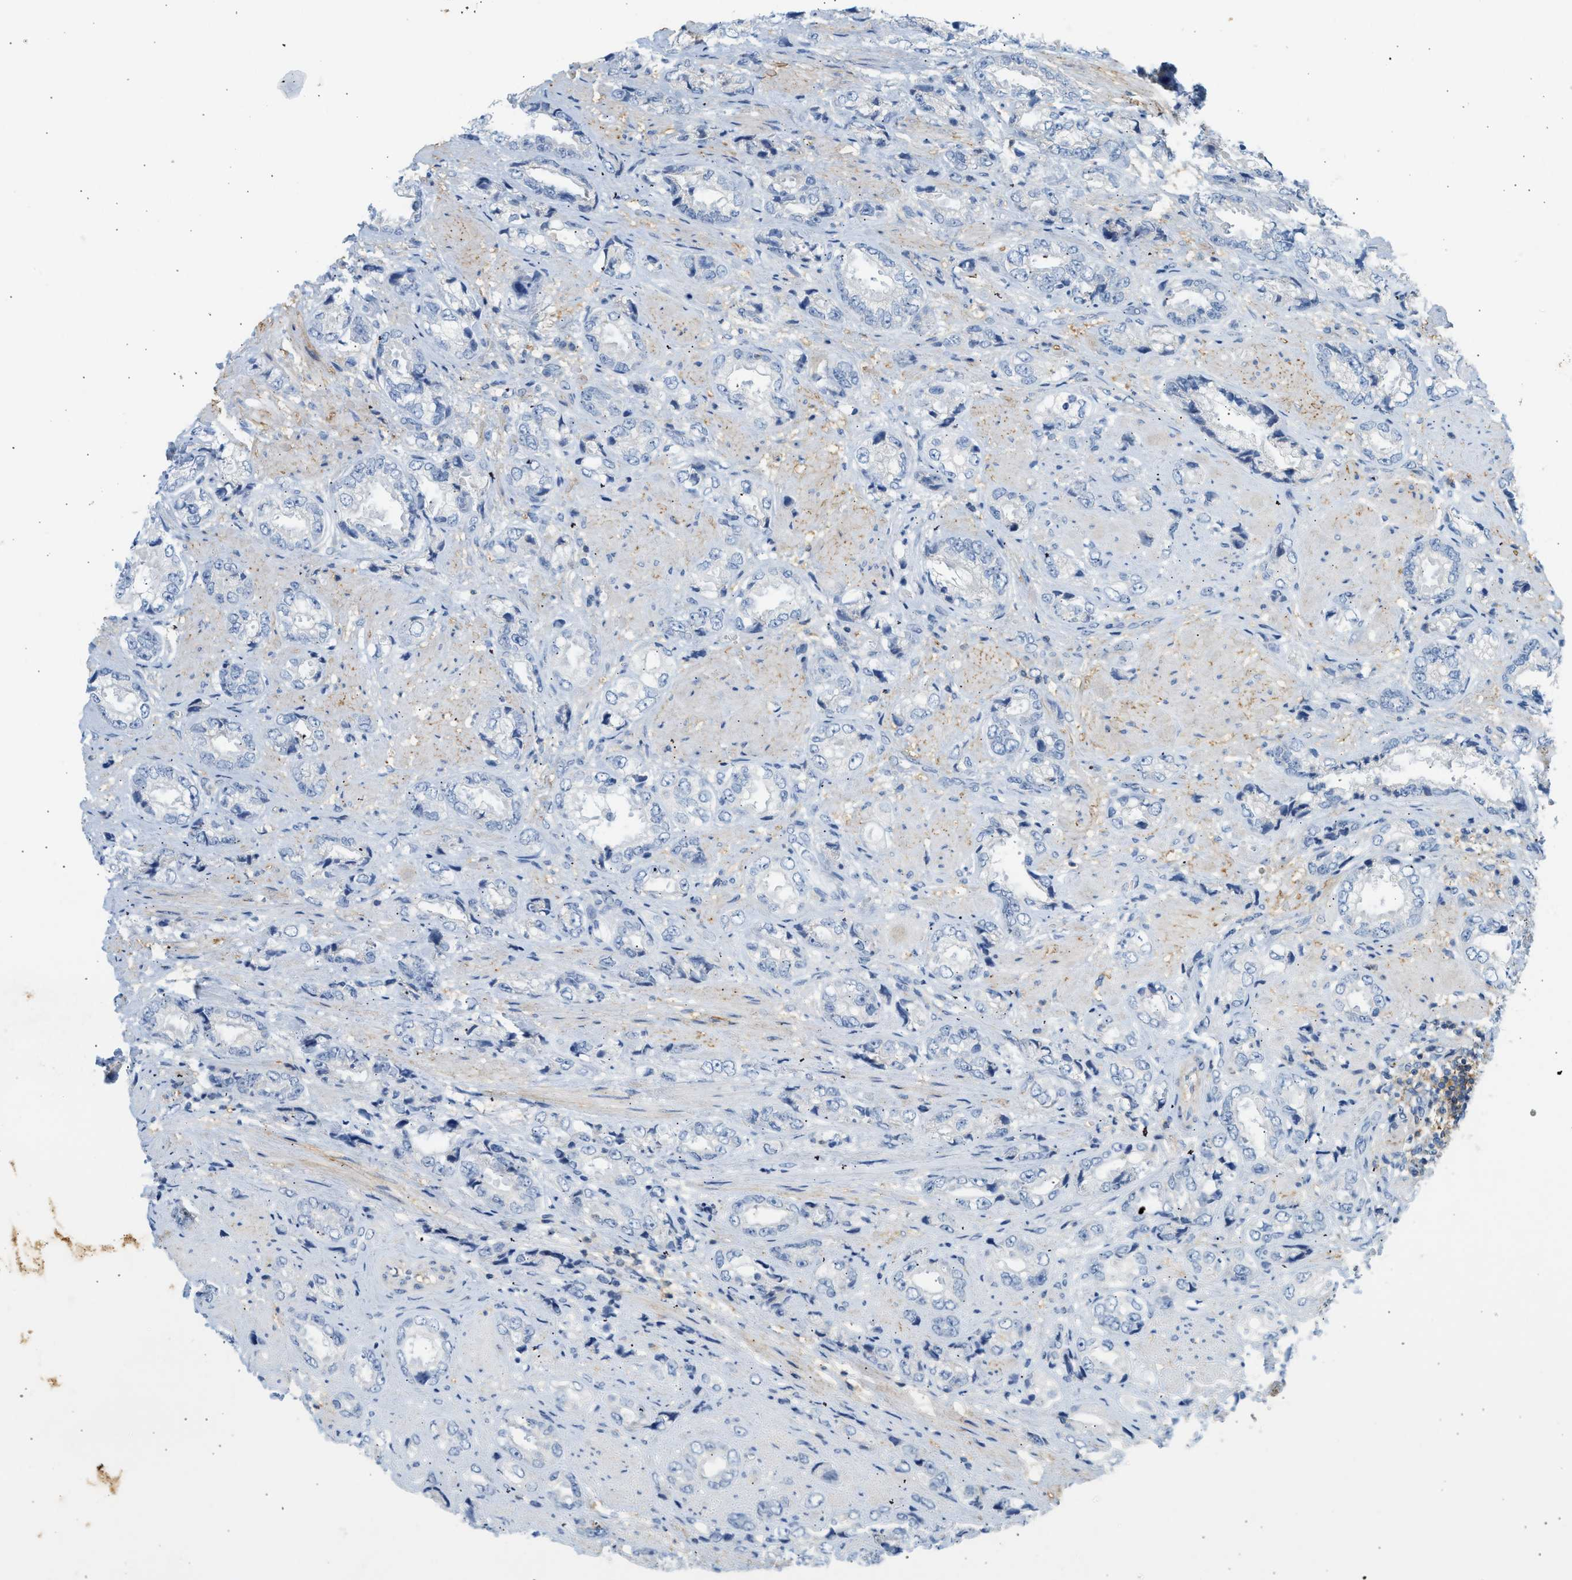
{"staining": {"intensity": "negative", "quantity": "none", "location": "none"}, "tissue": "prostate cancer", "cell_type": "Tumor cells", "image_type": "cancer", "snomed": [{"axis": "morphology", "description": "Adenocarcinoma, High grade"}, {"axis": "topography", "description": "Prostate"}], "caption": "Micrograph shows no protein positivity in tumor cells of prostate cancer (adenocarcinoma (high-grade)) tissue.", "gene": "BVES", "patient": {"sex": "male", "age": 61}}